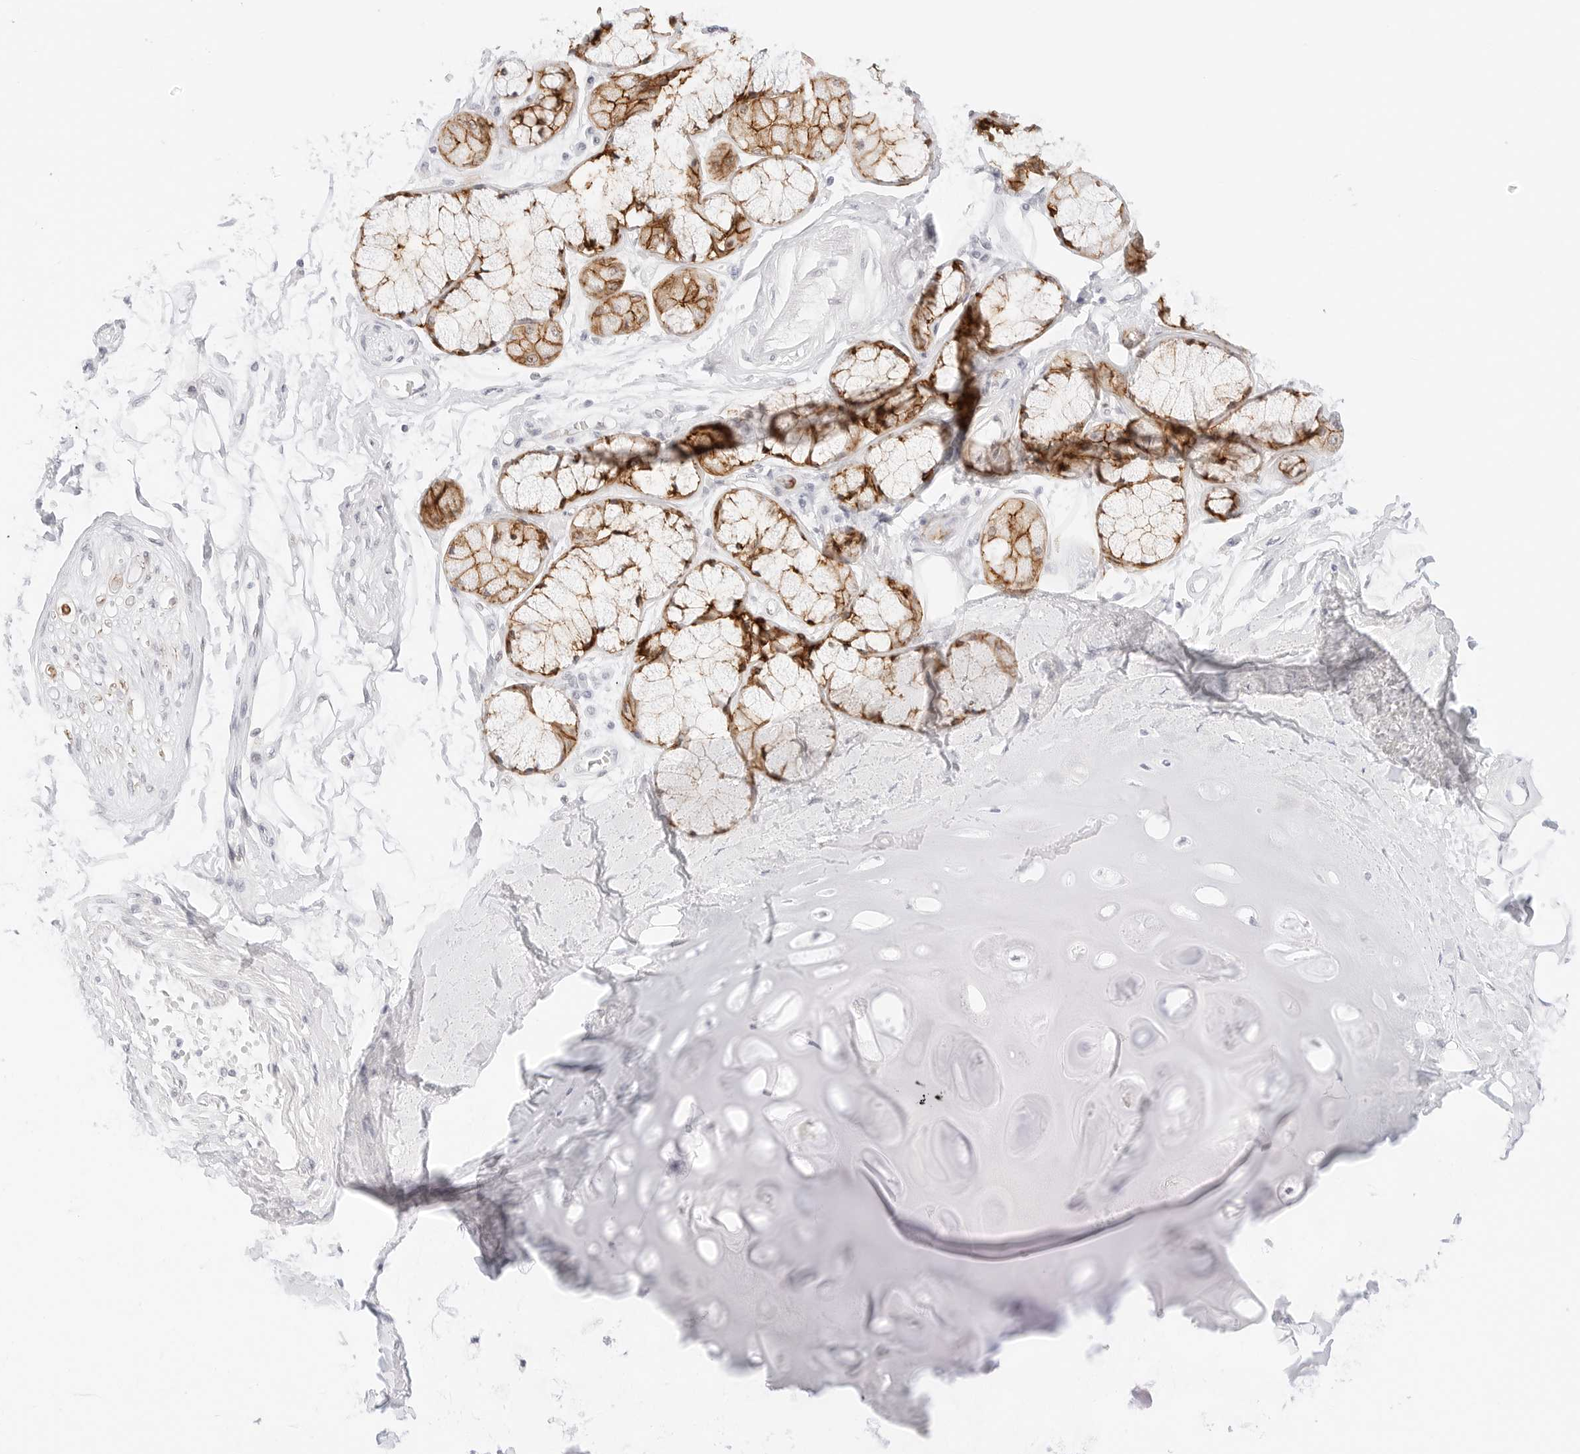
{"staining": {"intensity": "negative", "quantity": "none", "location": "none"}, "tissue": "adipose tissue", "cell_type": "Adipocytes", "image_type": "normal", "snomed": [{"axis": "morphology", "description": "Normal tissue, NOS"}, {"axis": "topography", "description": "Bronchus"}], "caption": "Adipocytes show no significant protein positivity in unremarkable adipose tissue. The staining is performed using DAB brown chromogen with nuclei counter-stained in using hematoxylin.", "gene": "CDH1", "patient": {"sex": "male", "age": 66}}